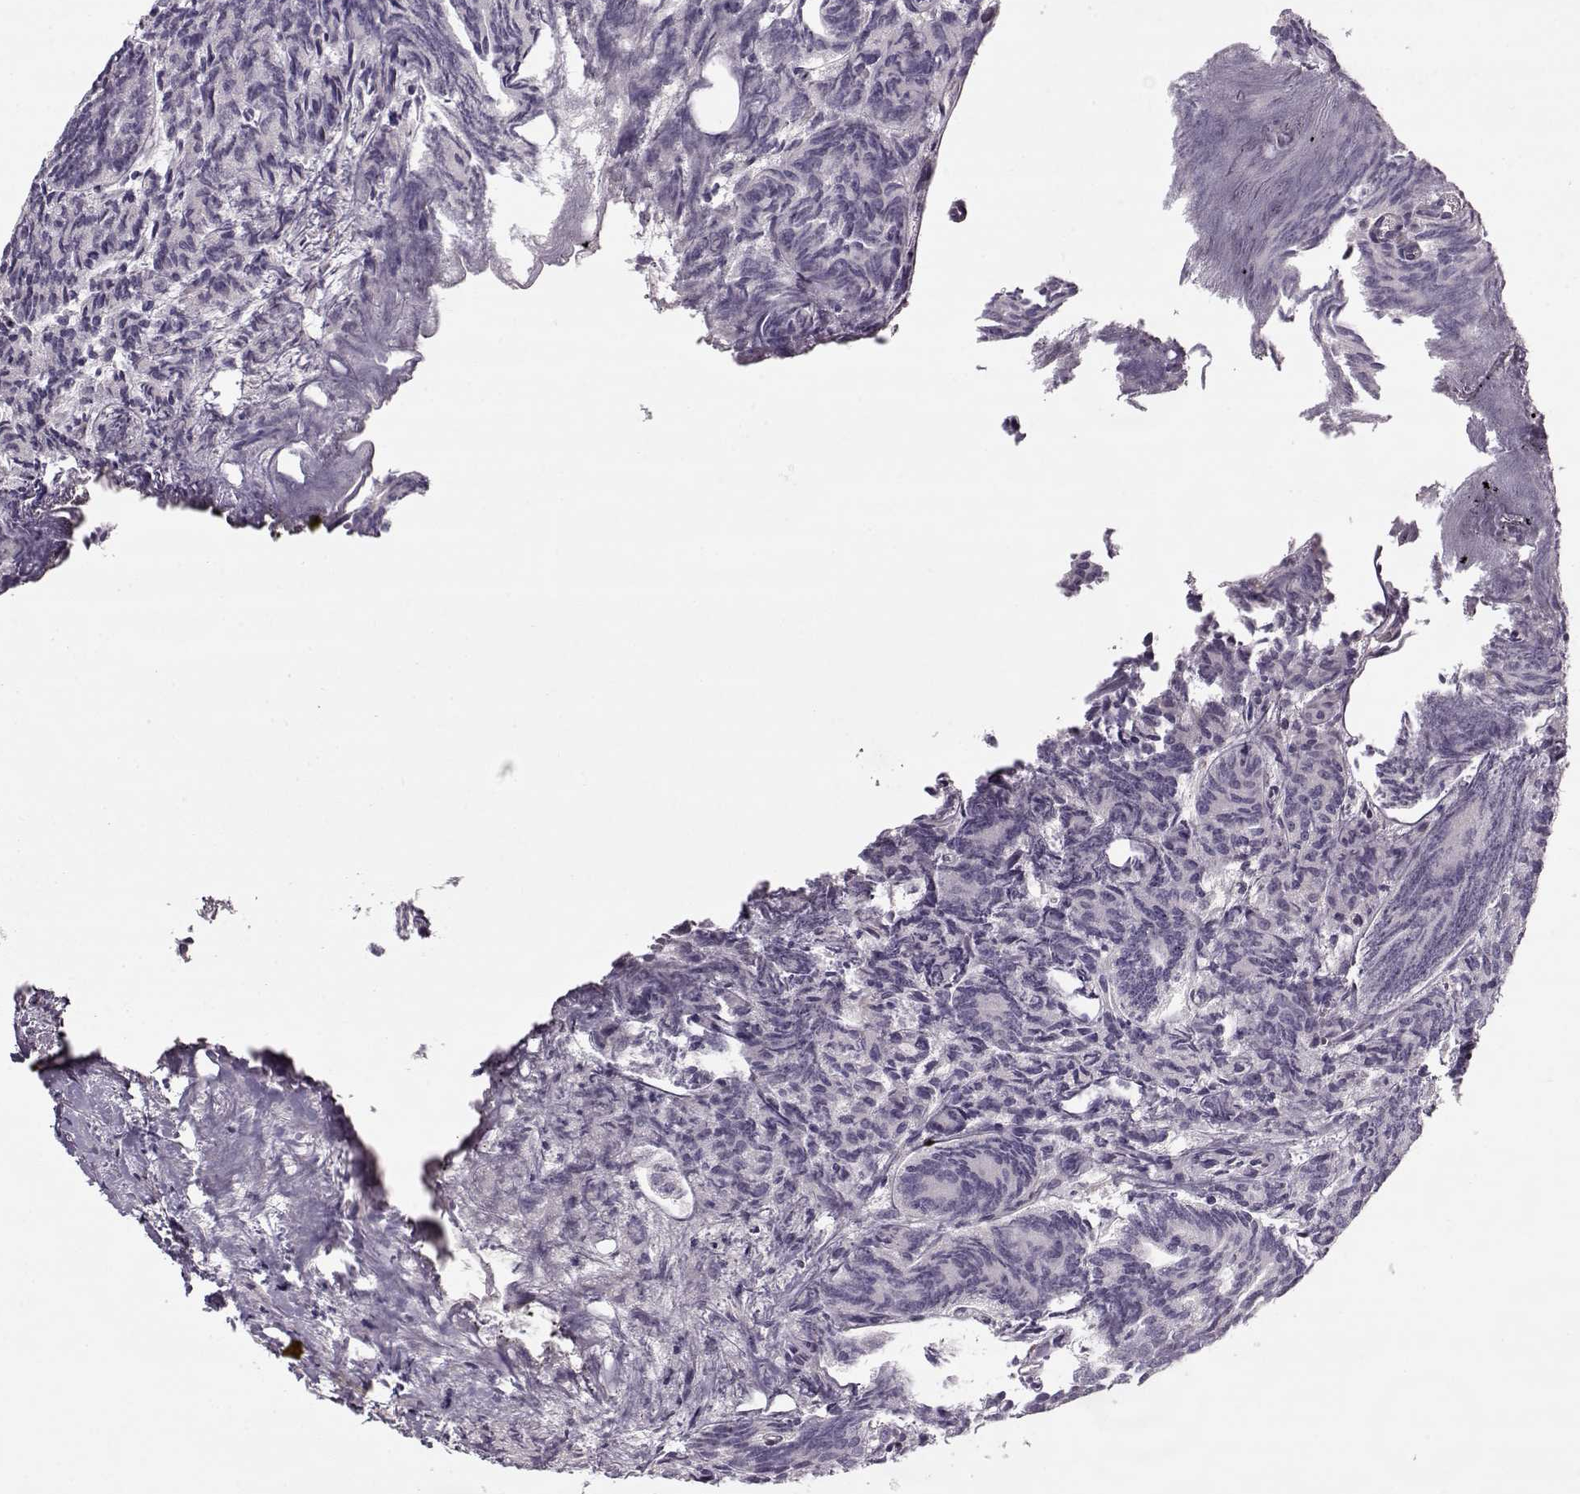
{"staining": {"intensity": "negative", "quantity": "none", "location": "none"}, "tissue": "prostate cancer", "cell_type": "Tumor cells", "image_type": "cancer", "snomed": [{"axis": "morphology", "description": "Adenocarcinoma, High grade"}, {"axis": "topography", "description": "Prostate"}], "caption": "IHC of human prostate cancer (high-grade adenocarcinoma) shows no staining in tumor cells.", "gene": "ACOT11", "patient": {"sex": "male", "age": 53}}